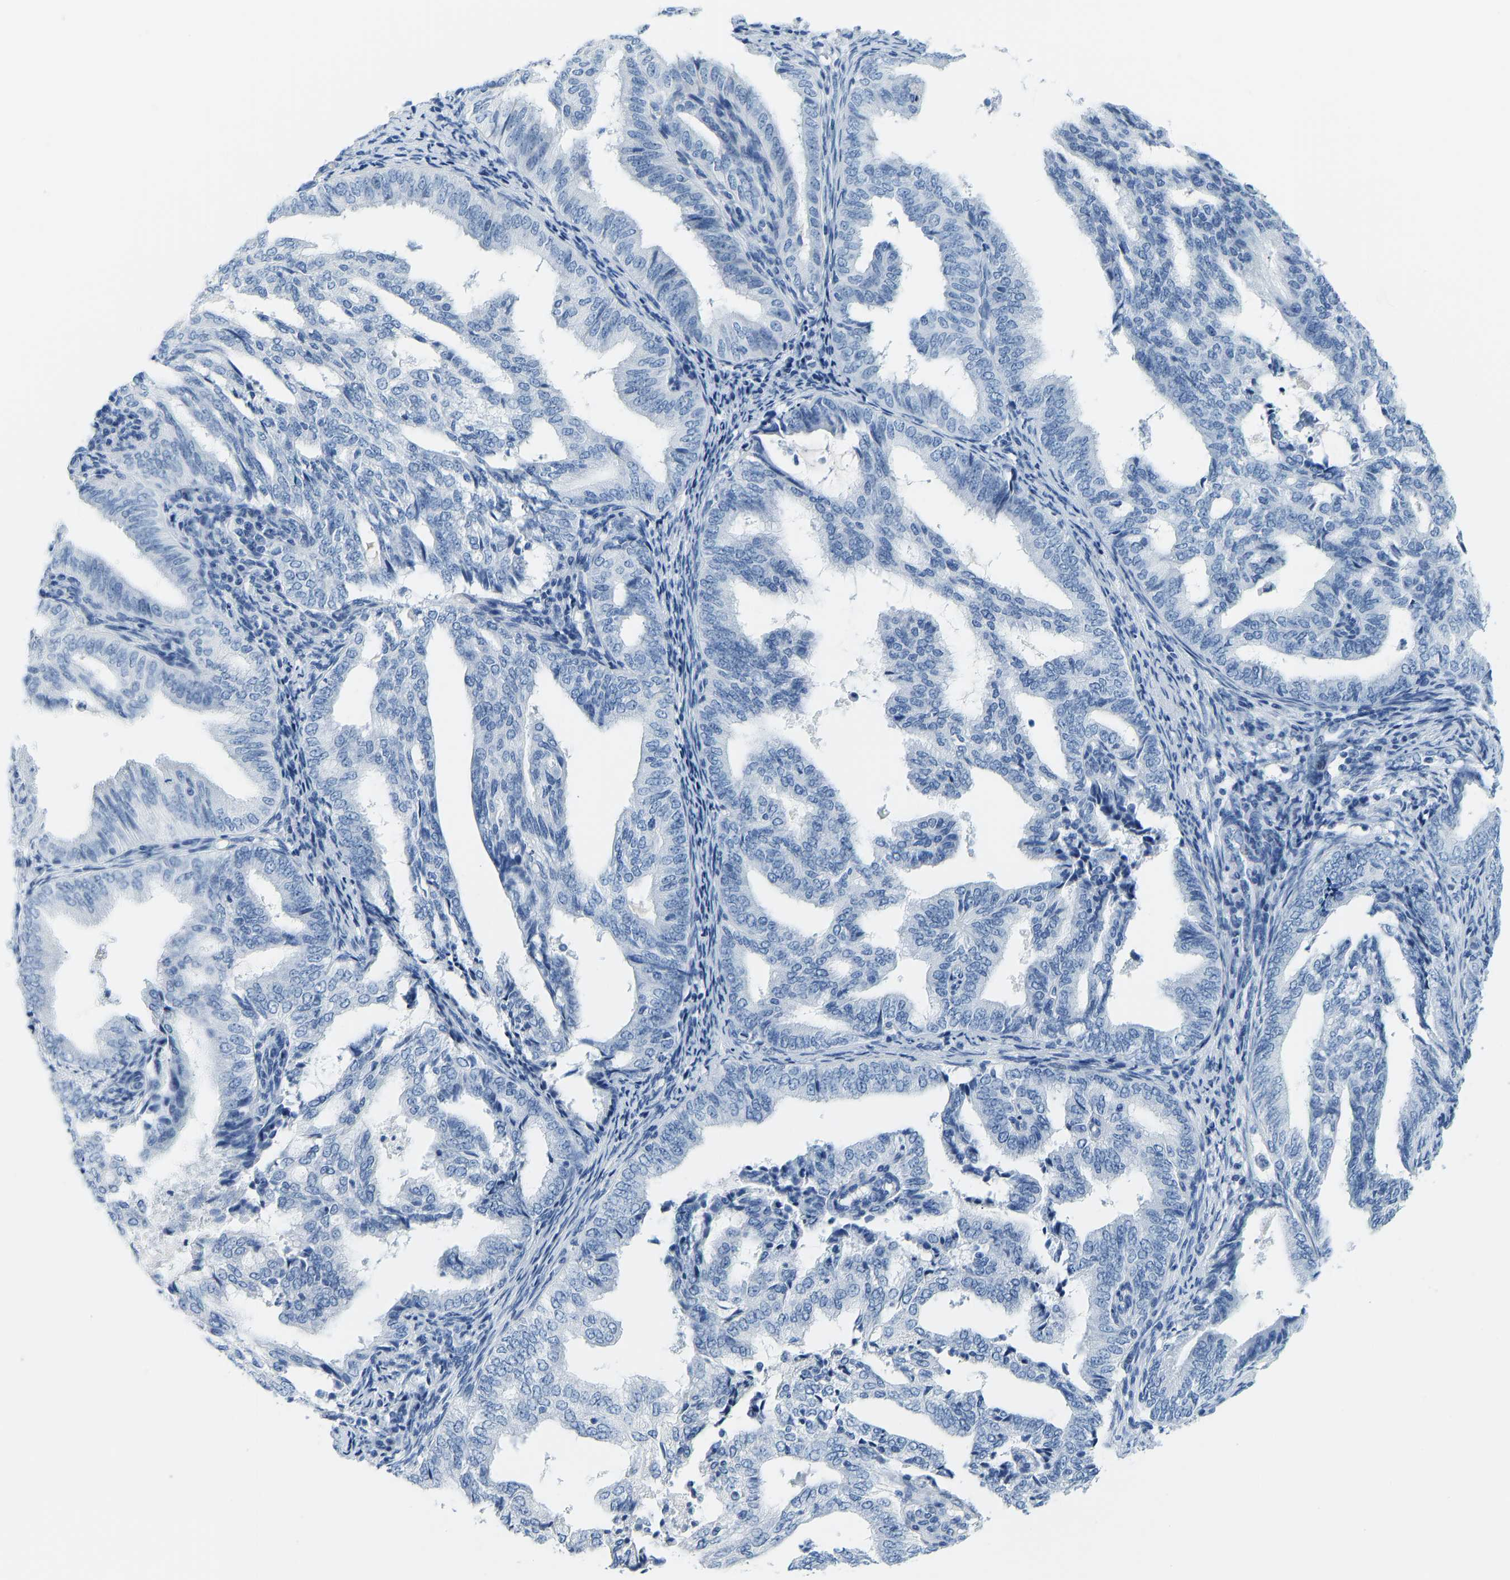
{"staining": {"intensity": "negative", "quantity": "none", "location": "none"}, "tissue": "endometrial cancer", "cell_type": "Tumor cells", "image_type": "cancer", "snomed": [{"axis": "morphology", "description": "Adenocarcinoma, NOS"}, {"axis": "topography", "description": "Endometrium"}], "caption": "Tumor cells show no significant protein positivity in endometrial cancer.", "gene": "SERPINB3", "patient": {"sex": "female", "age": 58}}